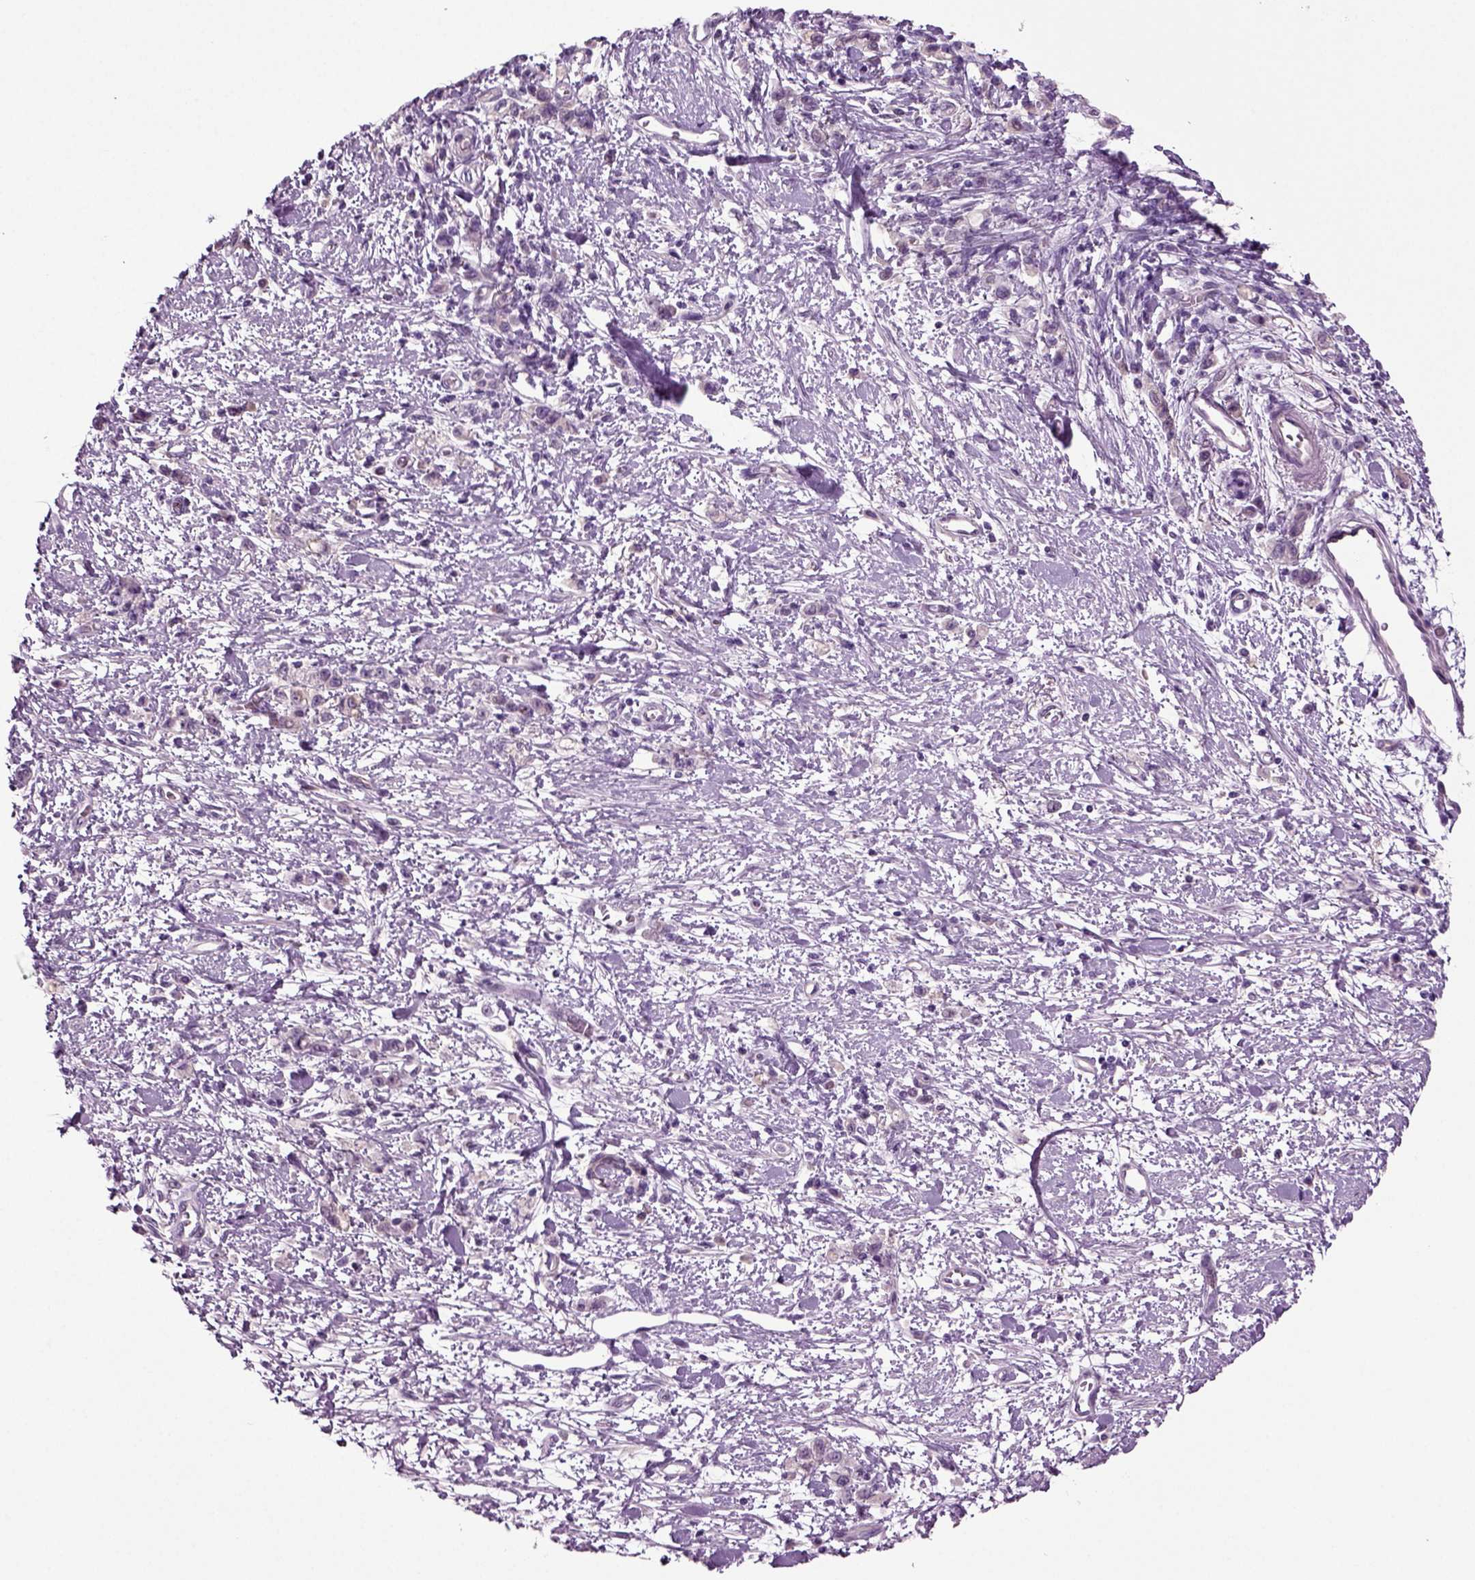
{"staining": {"intensity": "weak", "quantity": "<25%", "location": "cytoplasmic/membranous"}, "tissue": "stomach cancer", "cell_type": "Tumor cells", "image_type": "cancer", "snomed": [{"axis": "morphology", "description": "Adenocarcinoma, NOS"}, {"axis": "topography", "description": "Stomach"}], "caption": "Immunohistochemical staining of stomach adenocarcinoma shows no significant expression in tumor cells. (Immunohistochemistry (ihc), brightfield microscopy, high magnification).", "gene": "COL9A2", "patient": {"sex": "male", "age": 77}}